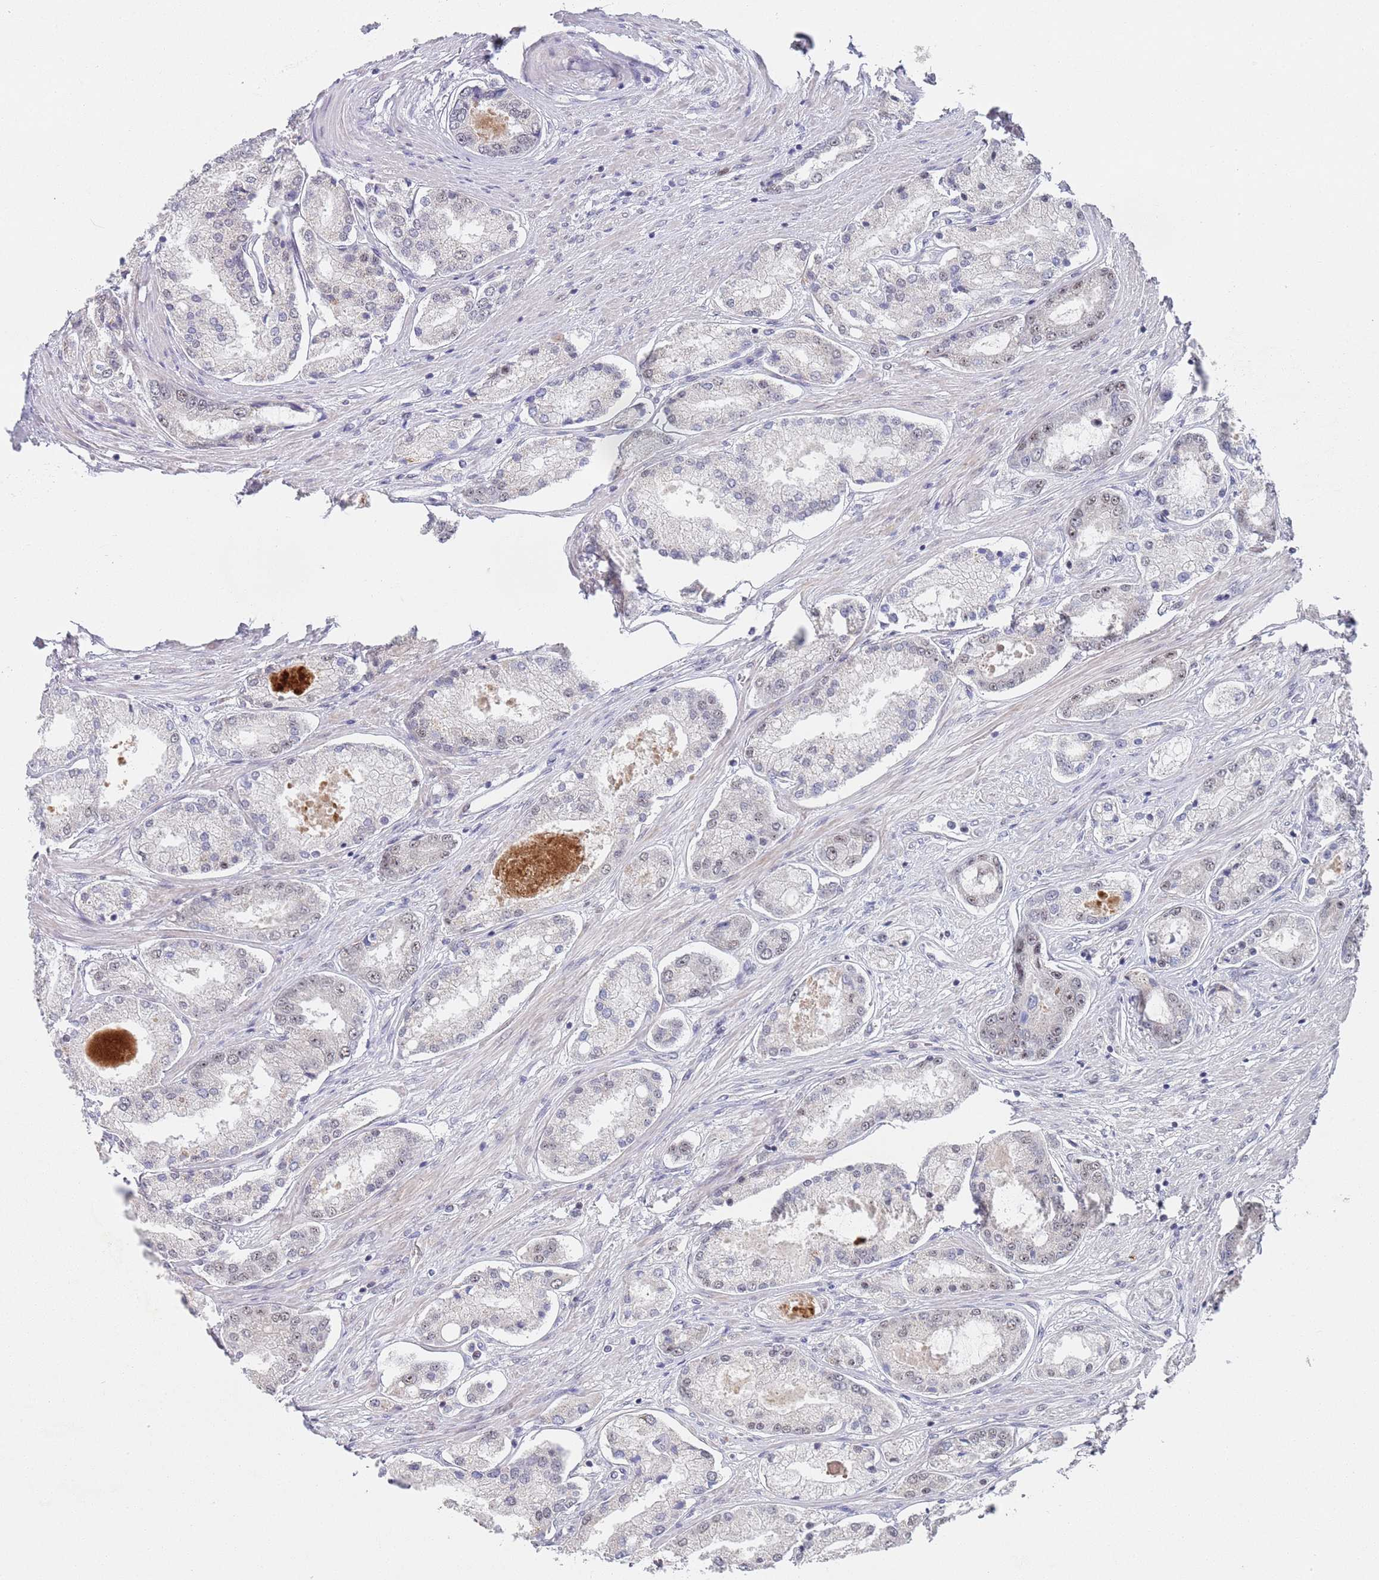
{"staining": {"intensity": "weak", "quantity": "<25%", "location": "nuclear"}, "tissue": "prostate cancer", "cell_type": "Tumor cells", "image_type": "cancer", "snomed": [{"axis": "morphology", "description": "Adenocarcinoma, Low grade"}, {"axis": "topography", "description": "Prostate"}], "caption": "Tumor cells are negative for protein expression in human prostate cancer.", "gene": "PLCL2", "patient": {"sex": "male", "age": 68}}